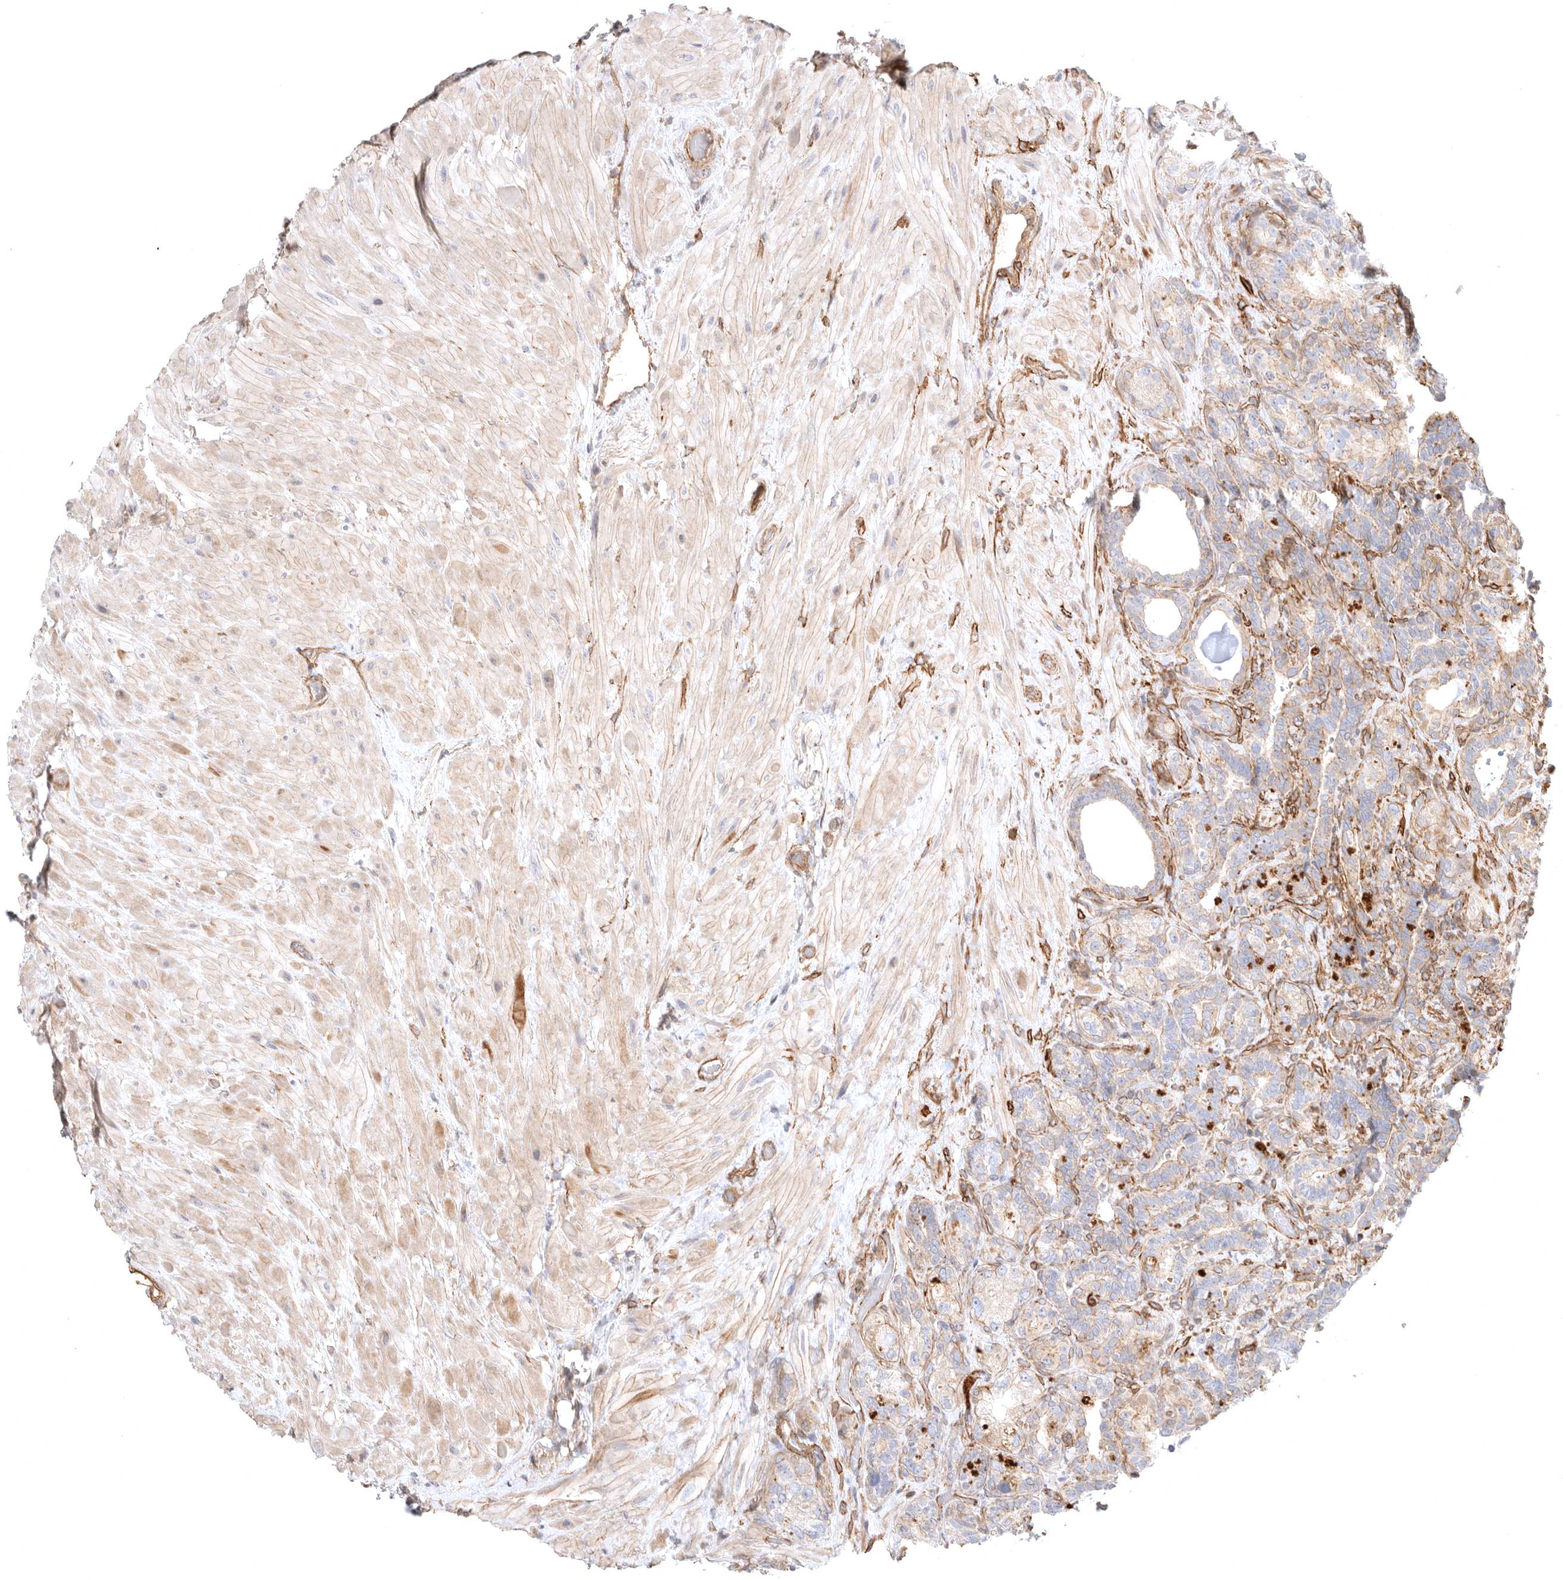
{"staining": {"intensity": "weak", "quantity": "25%-75%", "location": "cytoplasmic/membranous"}, "tissue": "seminal vesicle", "cell_type": "Glandular cells", "image_type": "normal", "snomed": [{"axis": "morphology", "description": "Normal tissue, NOS"}, {"axis": "topography", "description": "Prostate"}, {"axis": "topography", "description": "Seminal veicle"}], "caption": "Immunohistochemical staining of normal human seminal vesicle demonstrates low levels of weak cytoplasmic/membranous expression in approximately 25%-75% of glandular cells. (DAB IHC, brown staining for protein, blue staining for nuclei).", "gene": "LONRF1", "patient": {"sex": "male", "age": 67}}